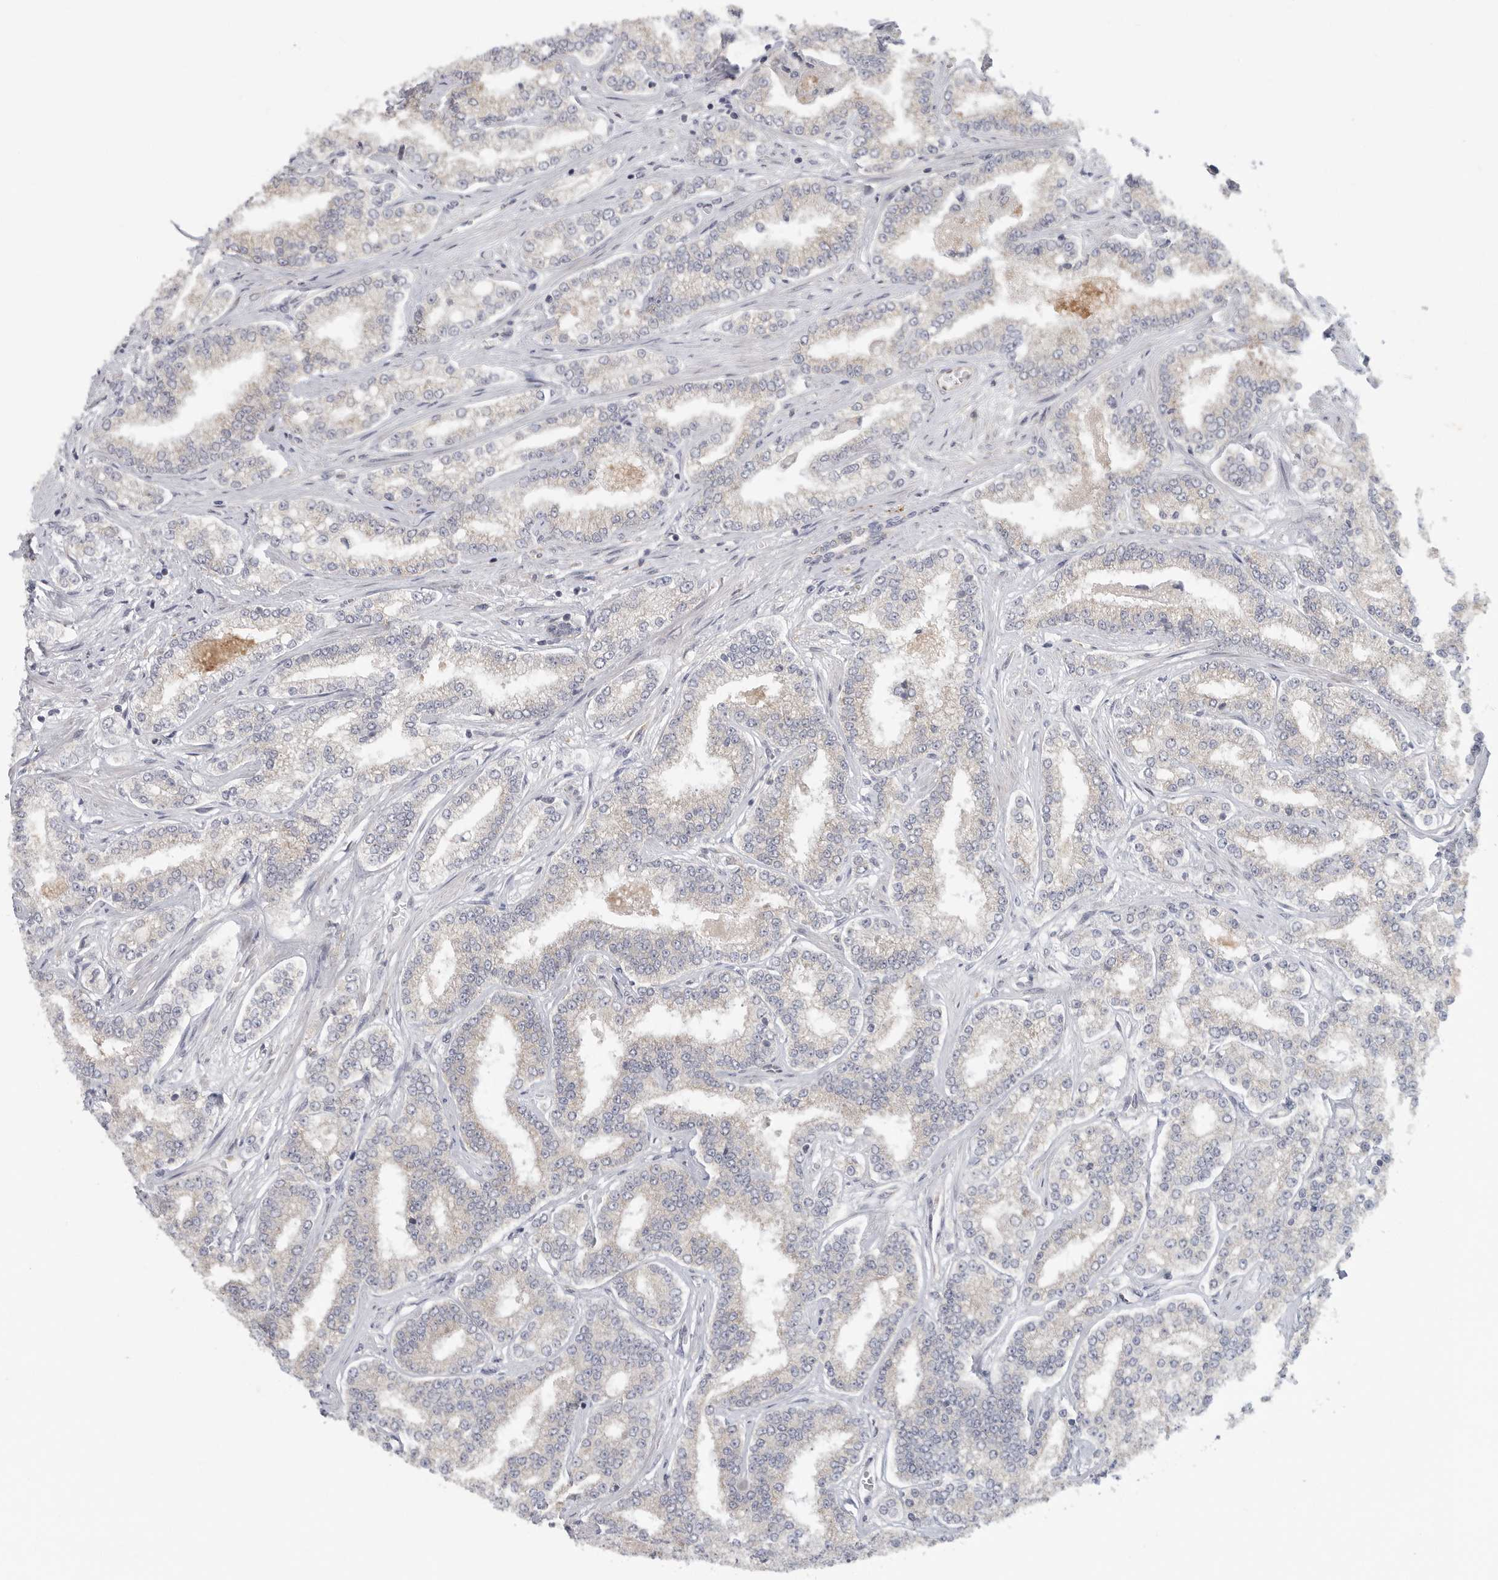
{"staining": {"intensity": "negative", "quantity": "none", "location": "none"}, "tissue": "prostate cancer", "cell_type": "Tumor cells", "image_type": "cancer", "snomed": [{"axis": "morphology", "description": "Normal tissue, NOS"}, {"axis": "morphology", "description": "Adenocarcinoma, High grade"}, {"axis": "topography", "description": "Prostate"}], "caption": "An immunohistochemistry image of prostate cancer (high-grade adenocarcinoma) is shown. There is no staining in tumor cells of prostate cancer (high-grade adenocarcinoma).", "gene": "BCAP29", "patient": {"sex": "male", "age": 83}}